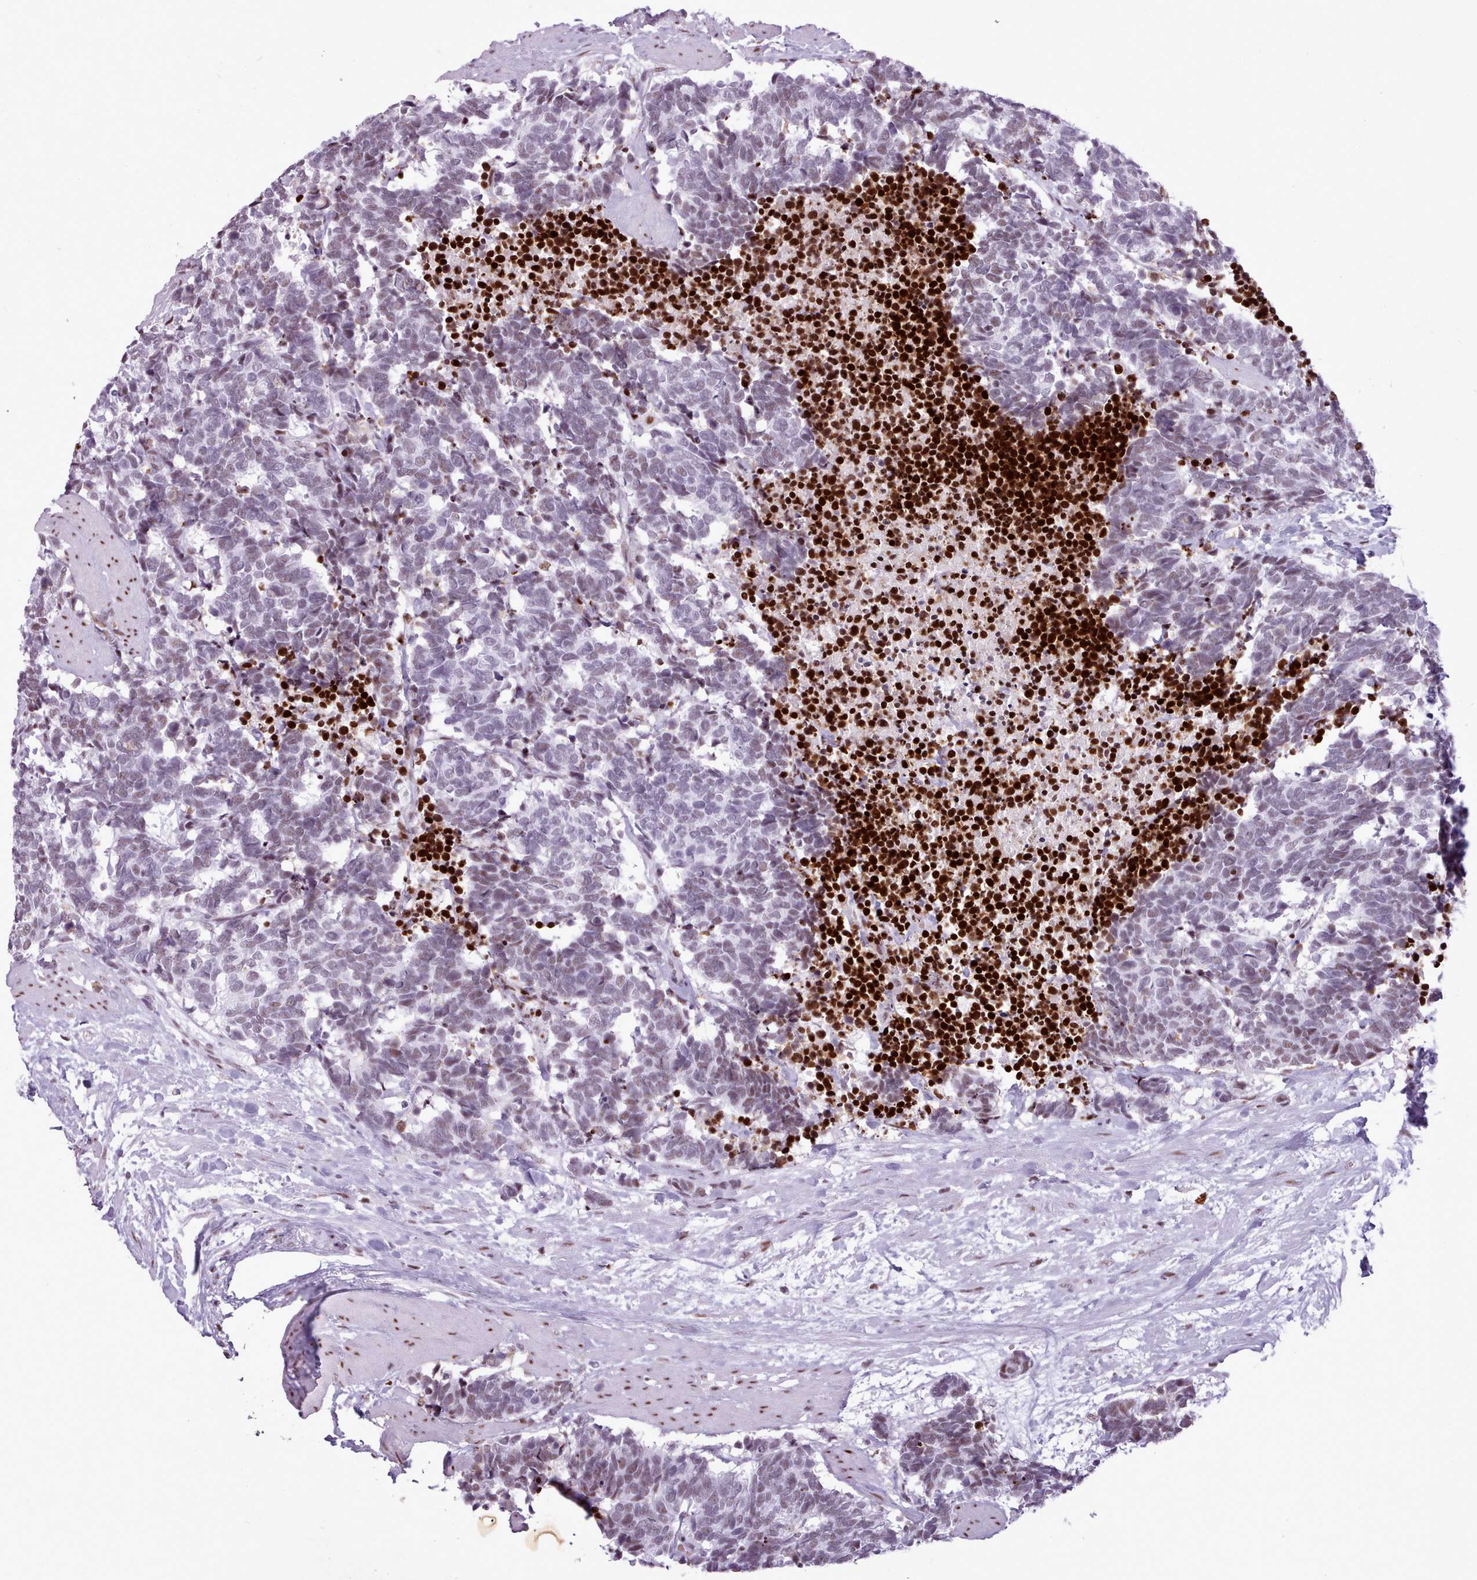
{"staining": {"intensity": "weak", "quantity": "25%-75%", "location": "nuclear"}, "tissue": "carcinoid", "cell_type": "Tumor cells", "image_type": "cancer", "snomed": [{"axis": "morphology", "description": "Carcinoma, NOS"}, {"axis": "morphology", "description": "Carcinoid, malignant, NOS"}, {"axis": "topography", "description": "Prostate"}], "caption": "Protein analysis of carcinoma tissue displays weak nuclear staining in approximately 25%-75% of tumor cells.", "gene": "SRSF4", "patient": {"sex": "male", "age": 57}}